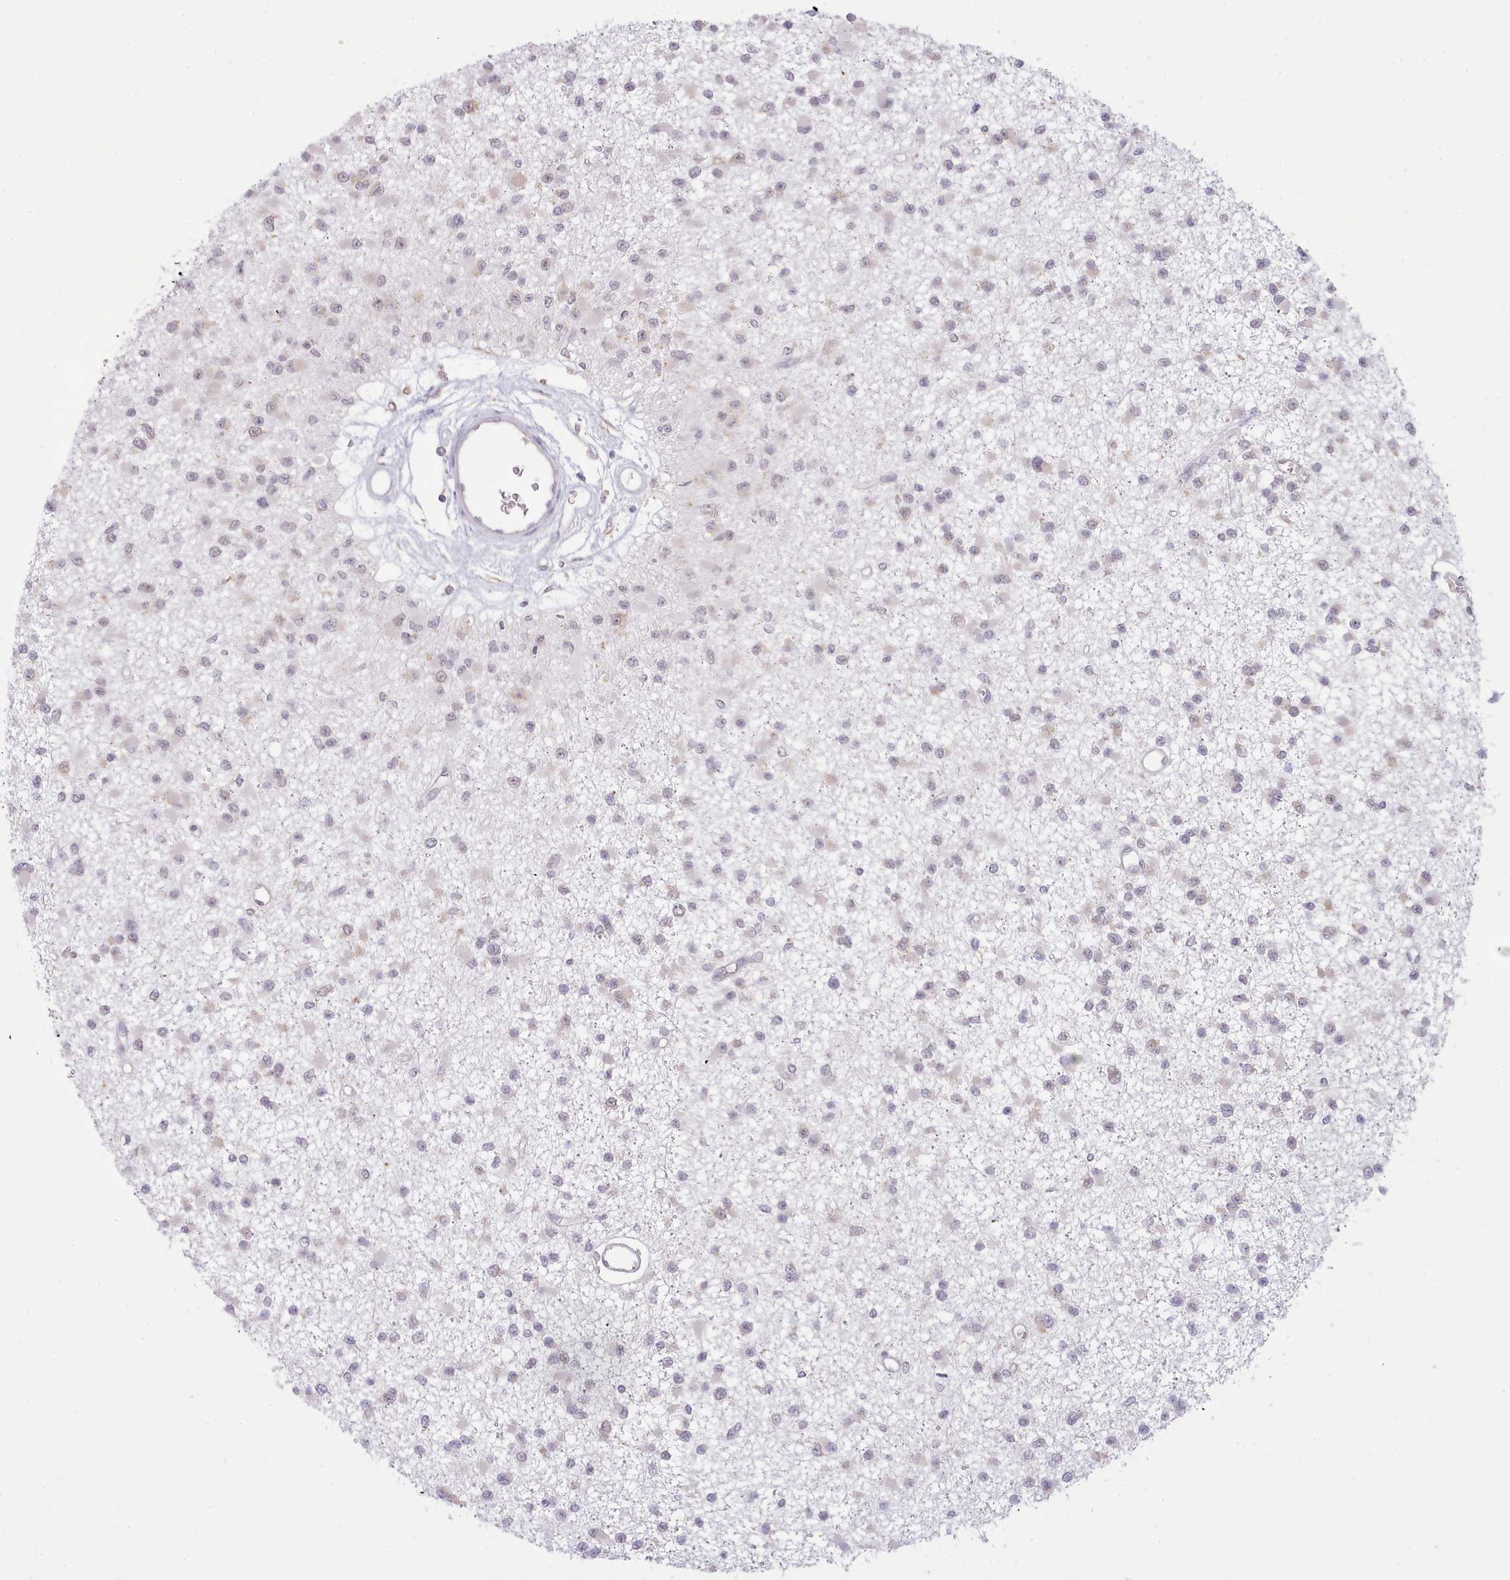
{"staining": {"intensity": "weak", "quantity": "<25%", "location": "cytoplasmic/membranous,nuclear"}, "tissue": "glioma", "cell_type": "Tumor cells", "image_type": "cancer", "snomed": [{"axis": "morphology", "description": "Glioma, malignant, Low grade"}, {"axis": "topography", "description": "Brain"}], "caption": "A high-resolution micrograph shows immunohistochemistry (IHC) staining of malignant low-grade glioma, which reveals no significant positivity in tumor cells.", "gene": "SEC61B", "patient": {"sex": "female", "age": 22}}